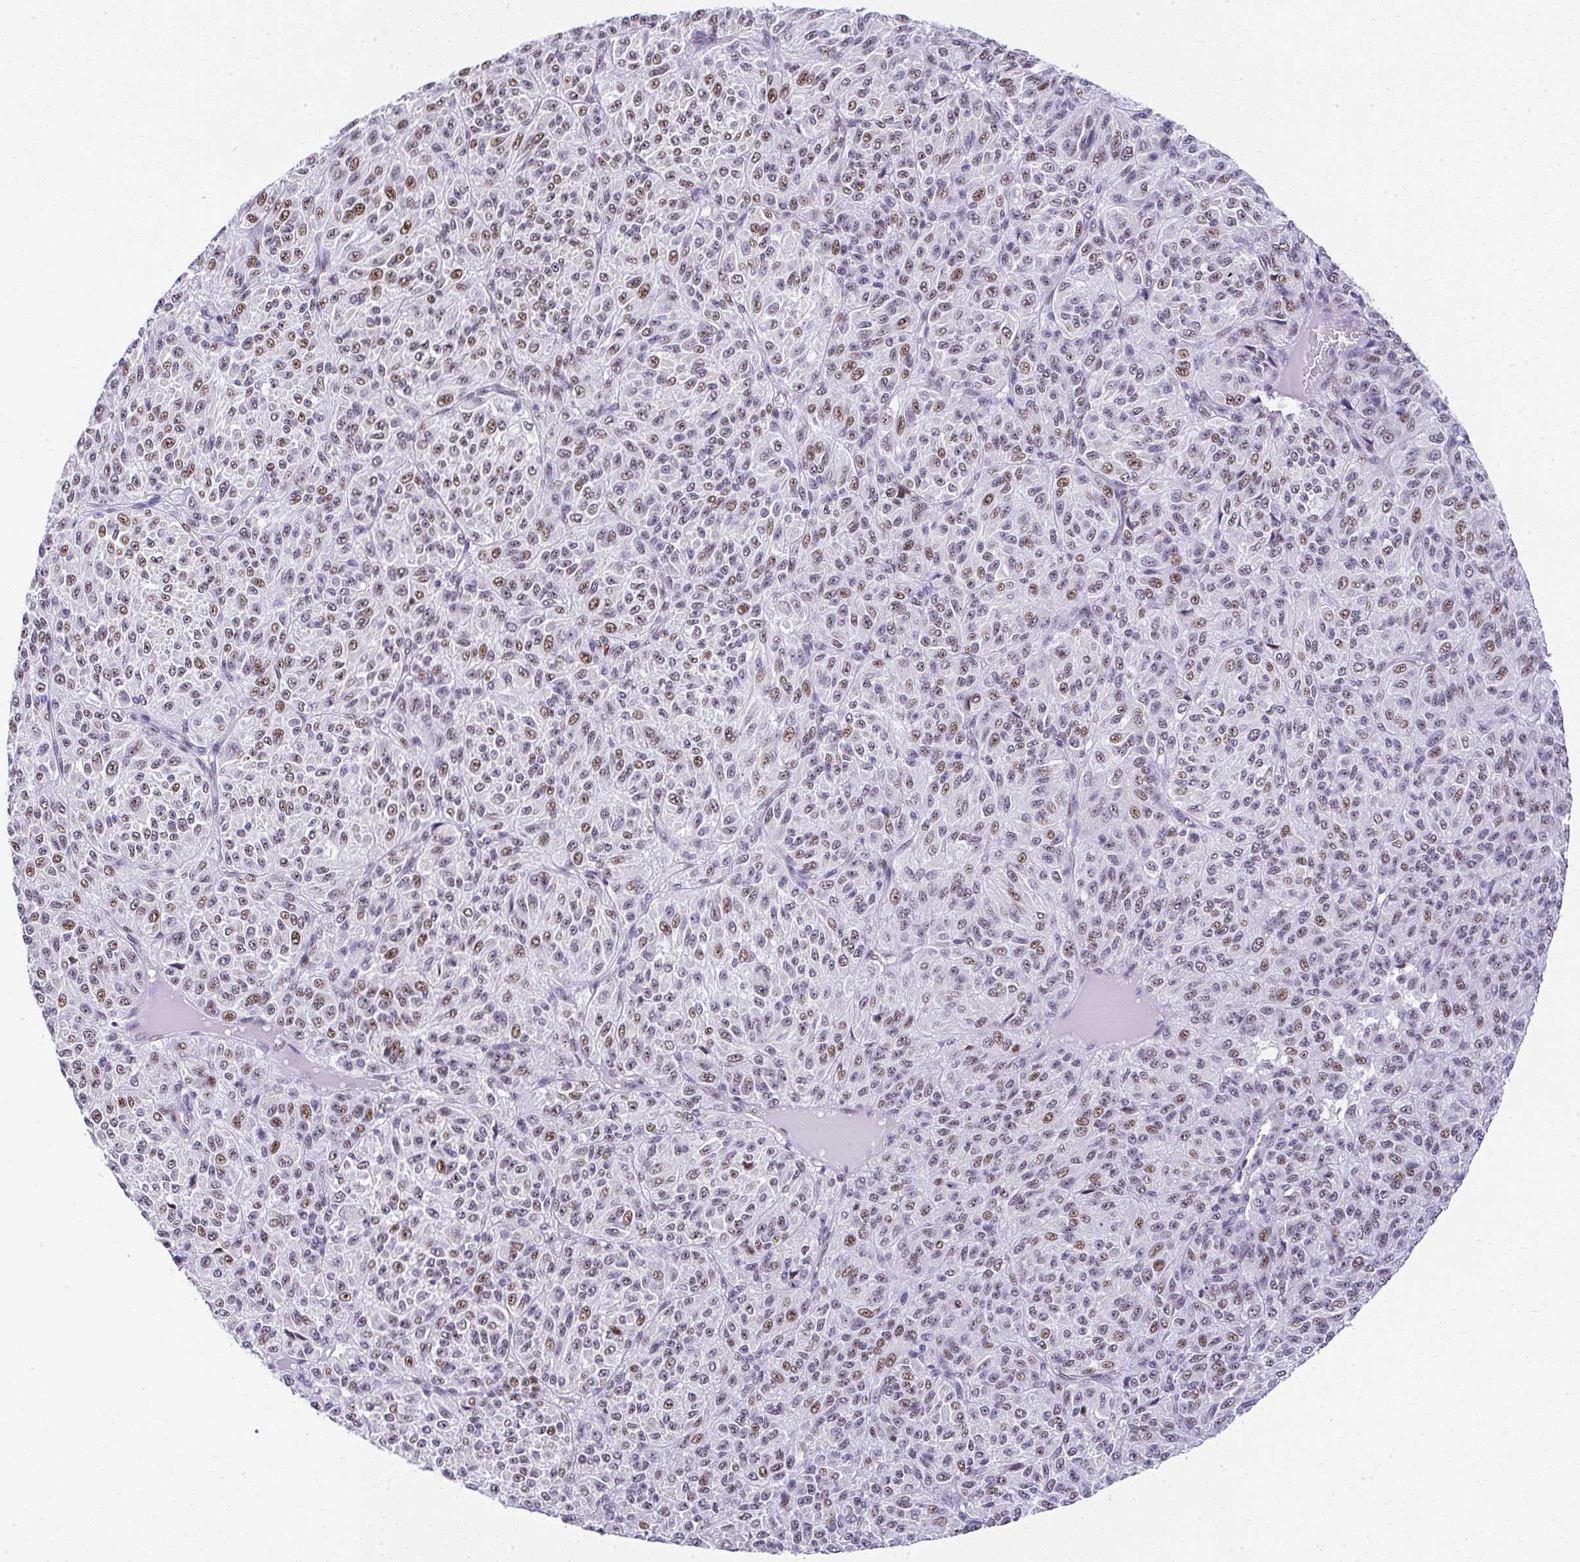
{"staining": {"intensity": "moderate", "quantity": ">75%", "location": "nuclear"}, "tissue": "melanoma", "cell_type": "Tumor cells", "image_type": "cancer", "snomed": [{"axis": "morphology", "description": "Malignant melanoma, Metastatic site"}, {"axis": "topography", "description": "Brain"}], "caption": "IHC of malignant melanoma (metastatic site) reveals medium levels of moderate nuclear staining in about >75% of tumor cells.", "gene": "NR1D2", "patient": {"sex": "female", "age": 56}}